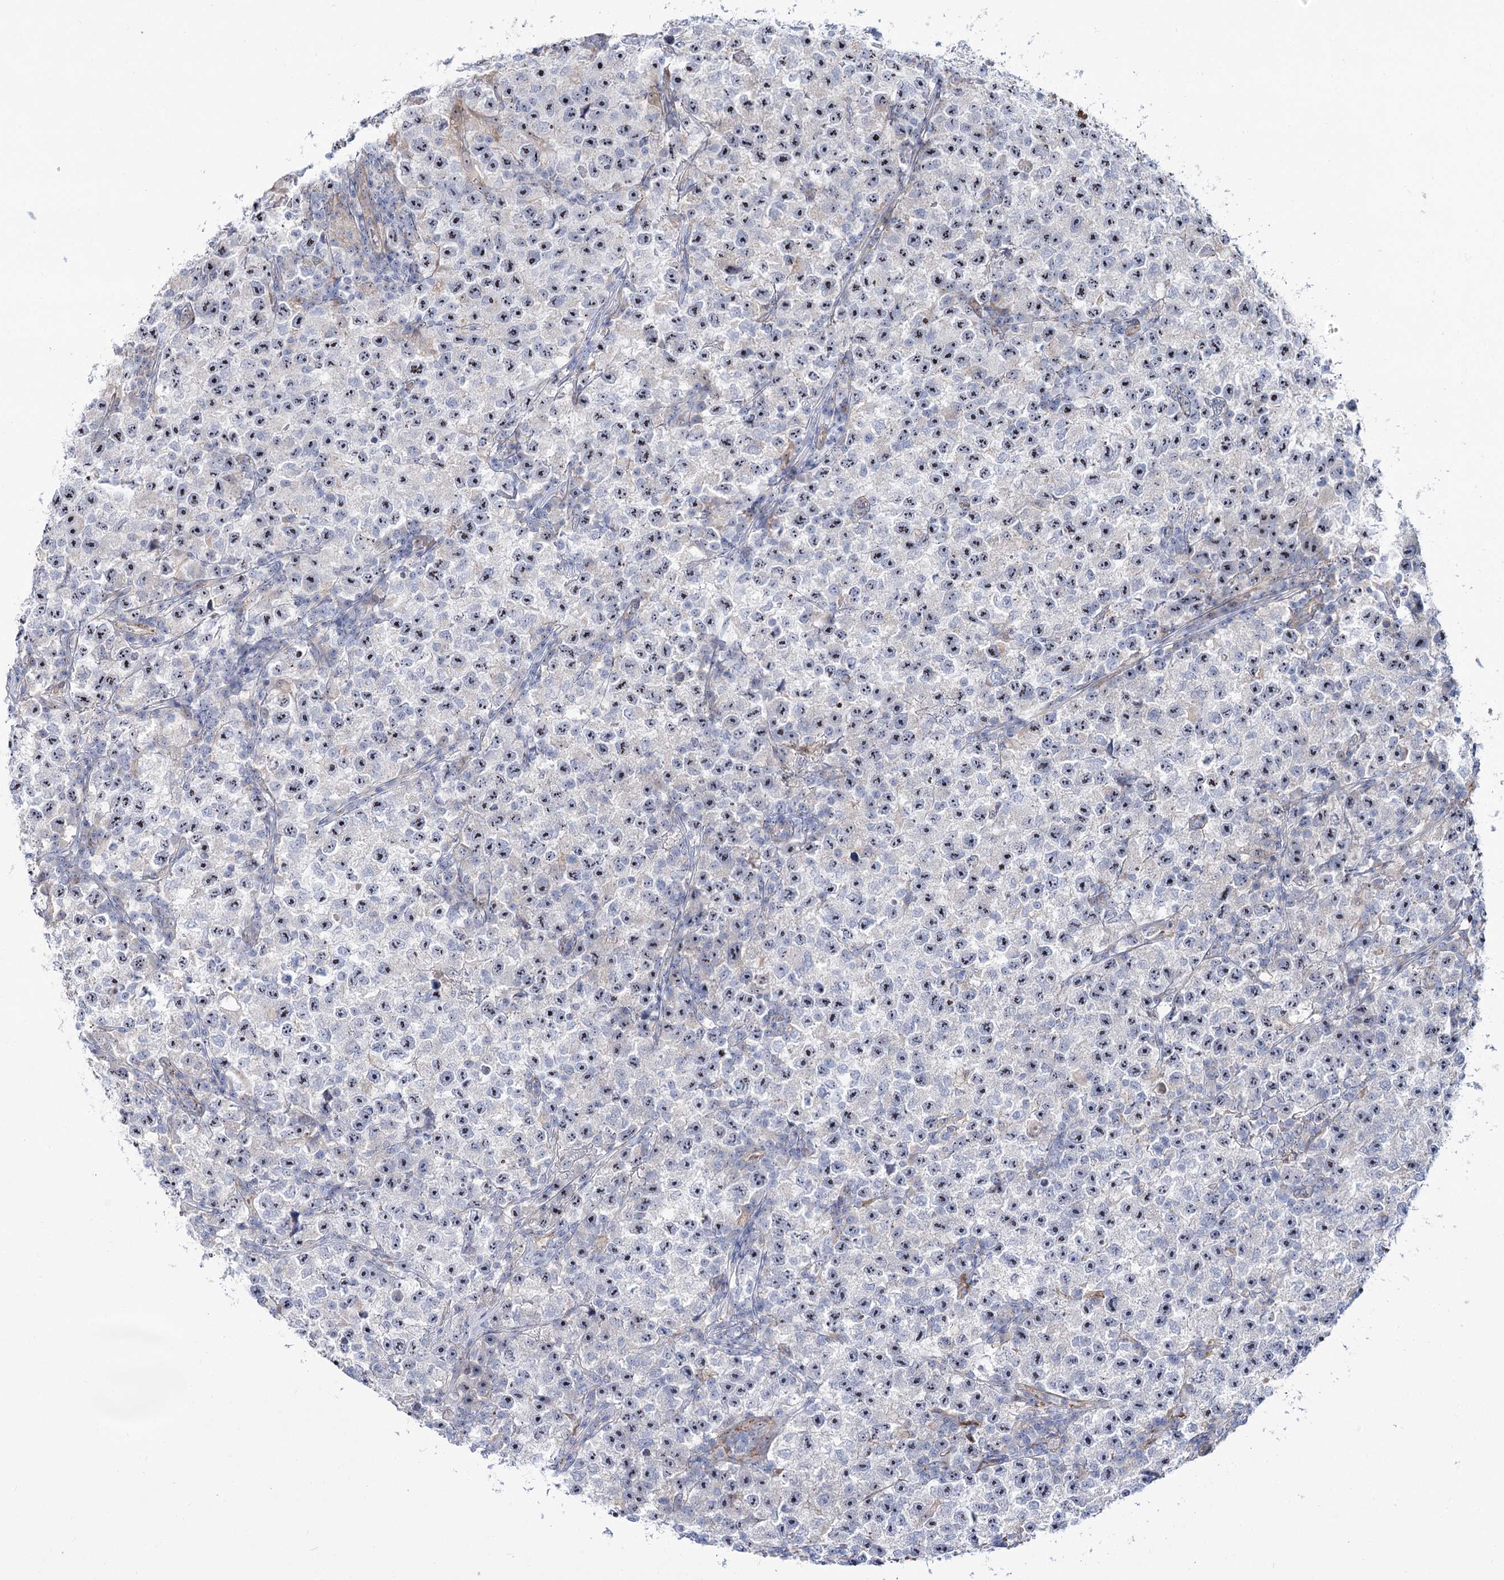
{"staining": {"intensity": "moderate", "quantity": "25%-75%", "location": "nuclear"}, "tissue": "testis cancer", "cell_type": "Tumor cells", "image_type": "cancer", "snomed": [{"axis": "morphology", "description": "Seminoma, NOS"}, {"axis": "topography", "description": "Testis"}], "caption": "Tumor cells exhibit medium levels of moderate nuclear expression in about 25%-75% of cells in human testis seminoma. (DAB = brown stain, brightfield microscopy at high magnification).", "gene": "SUOX", "patient": {"sex": "male", "age": 22}}